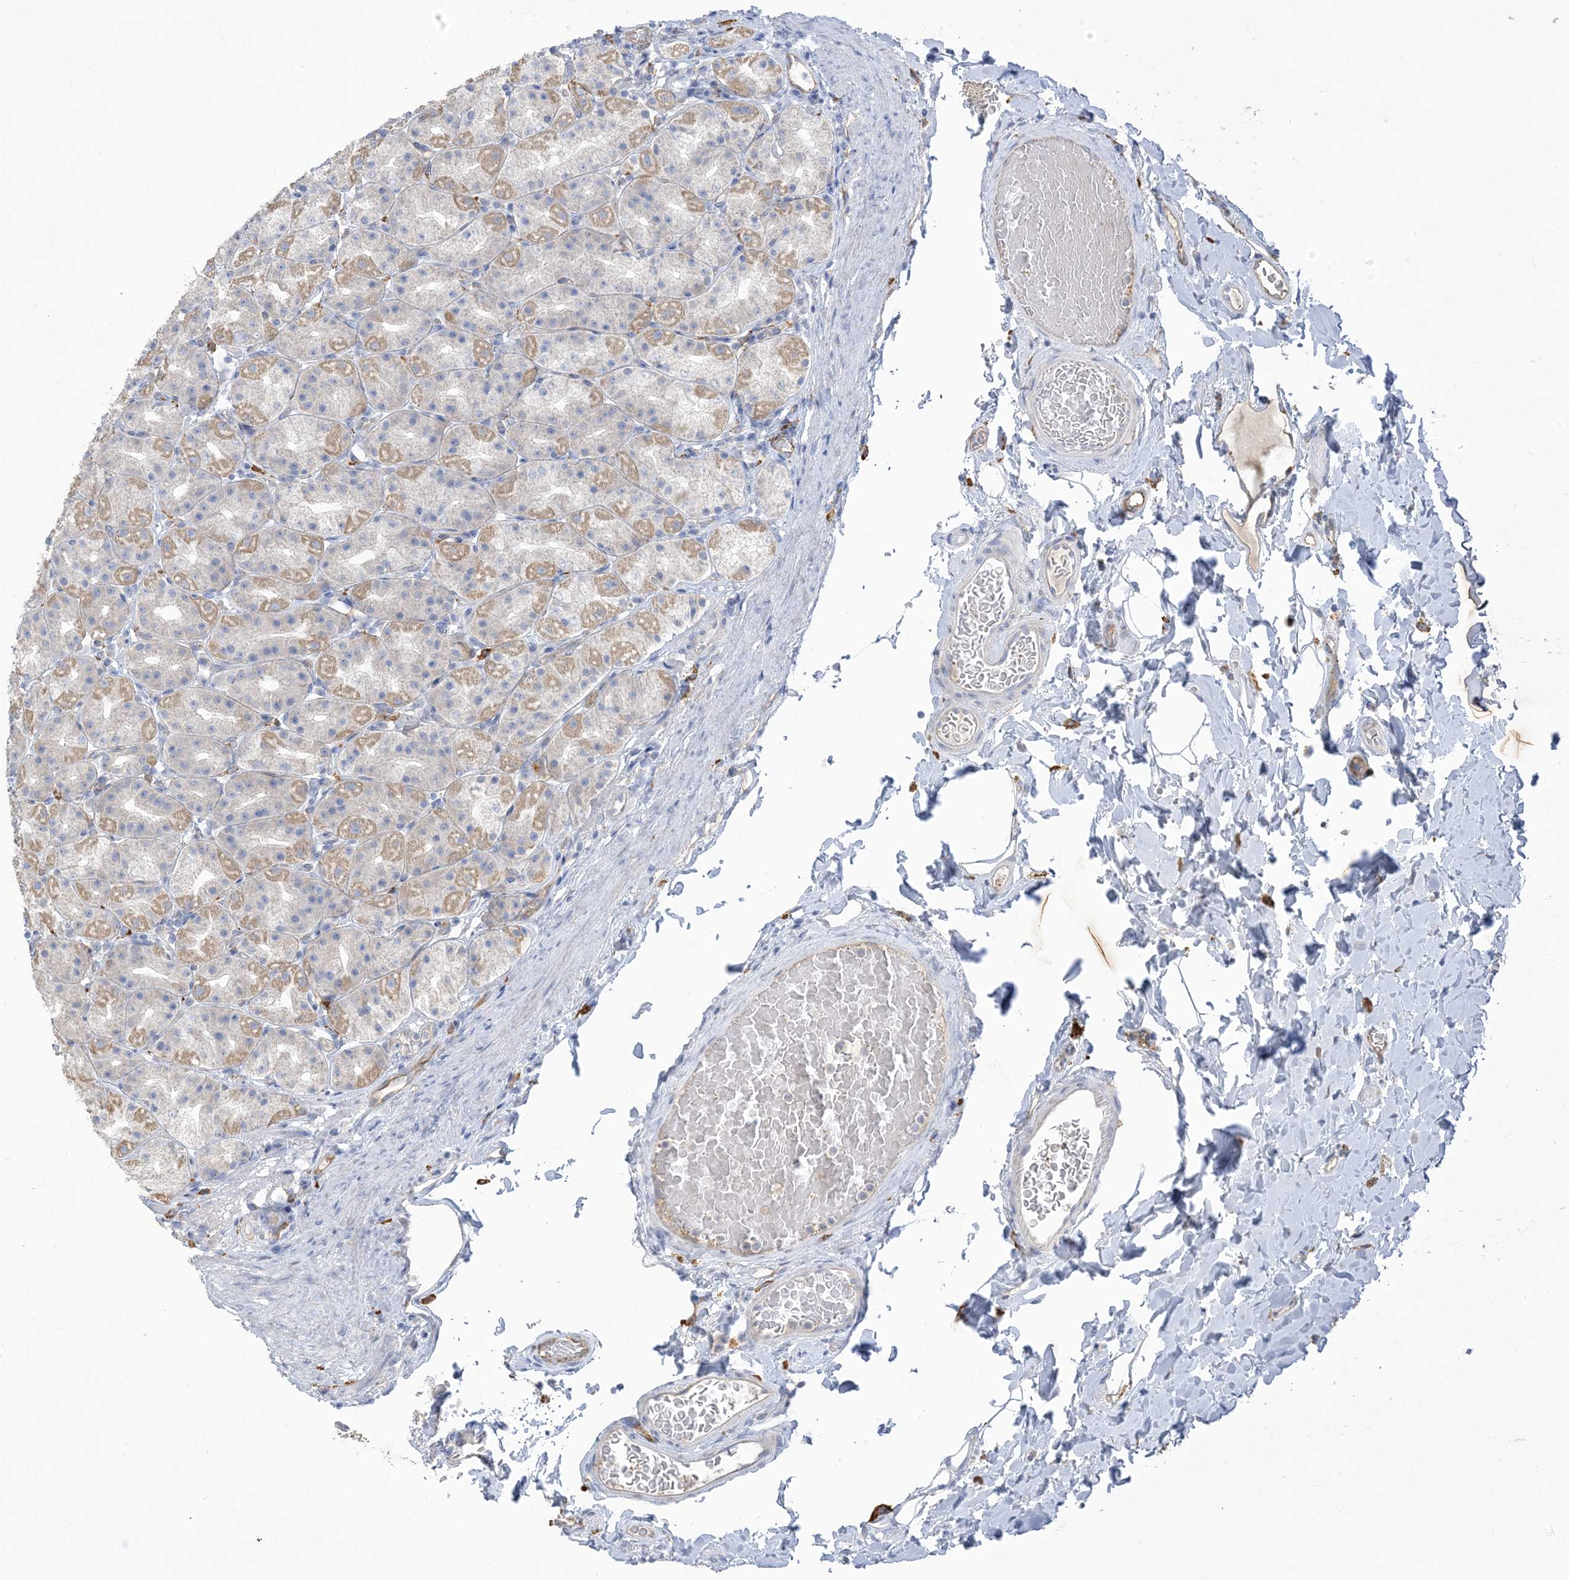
{"staining": {"intensity": "weak", "quantity": "25%-75%", "location": "cytoplasmic/membranous"}, "tissue": "stomach", "cell_type": "Glandular cells", "image_type": "normal", "snomed": [{"axis": "morphology", "description": "Normal tissue, NOS"}, {"axis": "topography", "description": "Stomach, upper"}], "caption": "High-magnification brightfield microscopy of benign stomach stained with DAB (3,3'-diaminobenzidine) (brown) and counterstained with hematoxylin (blue). glandular cells exhibit weak cytoplasmic/membranous positivity is appreciated in approximately25%-75% of cells.", "gene": "PEAR1", "patient": {"sex": "male", "age": 68}}